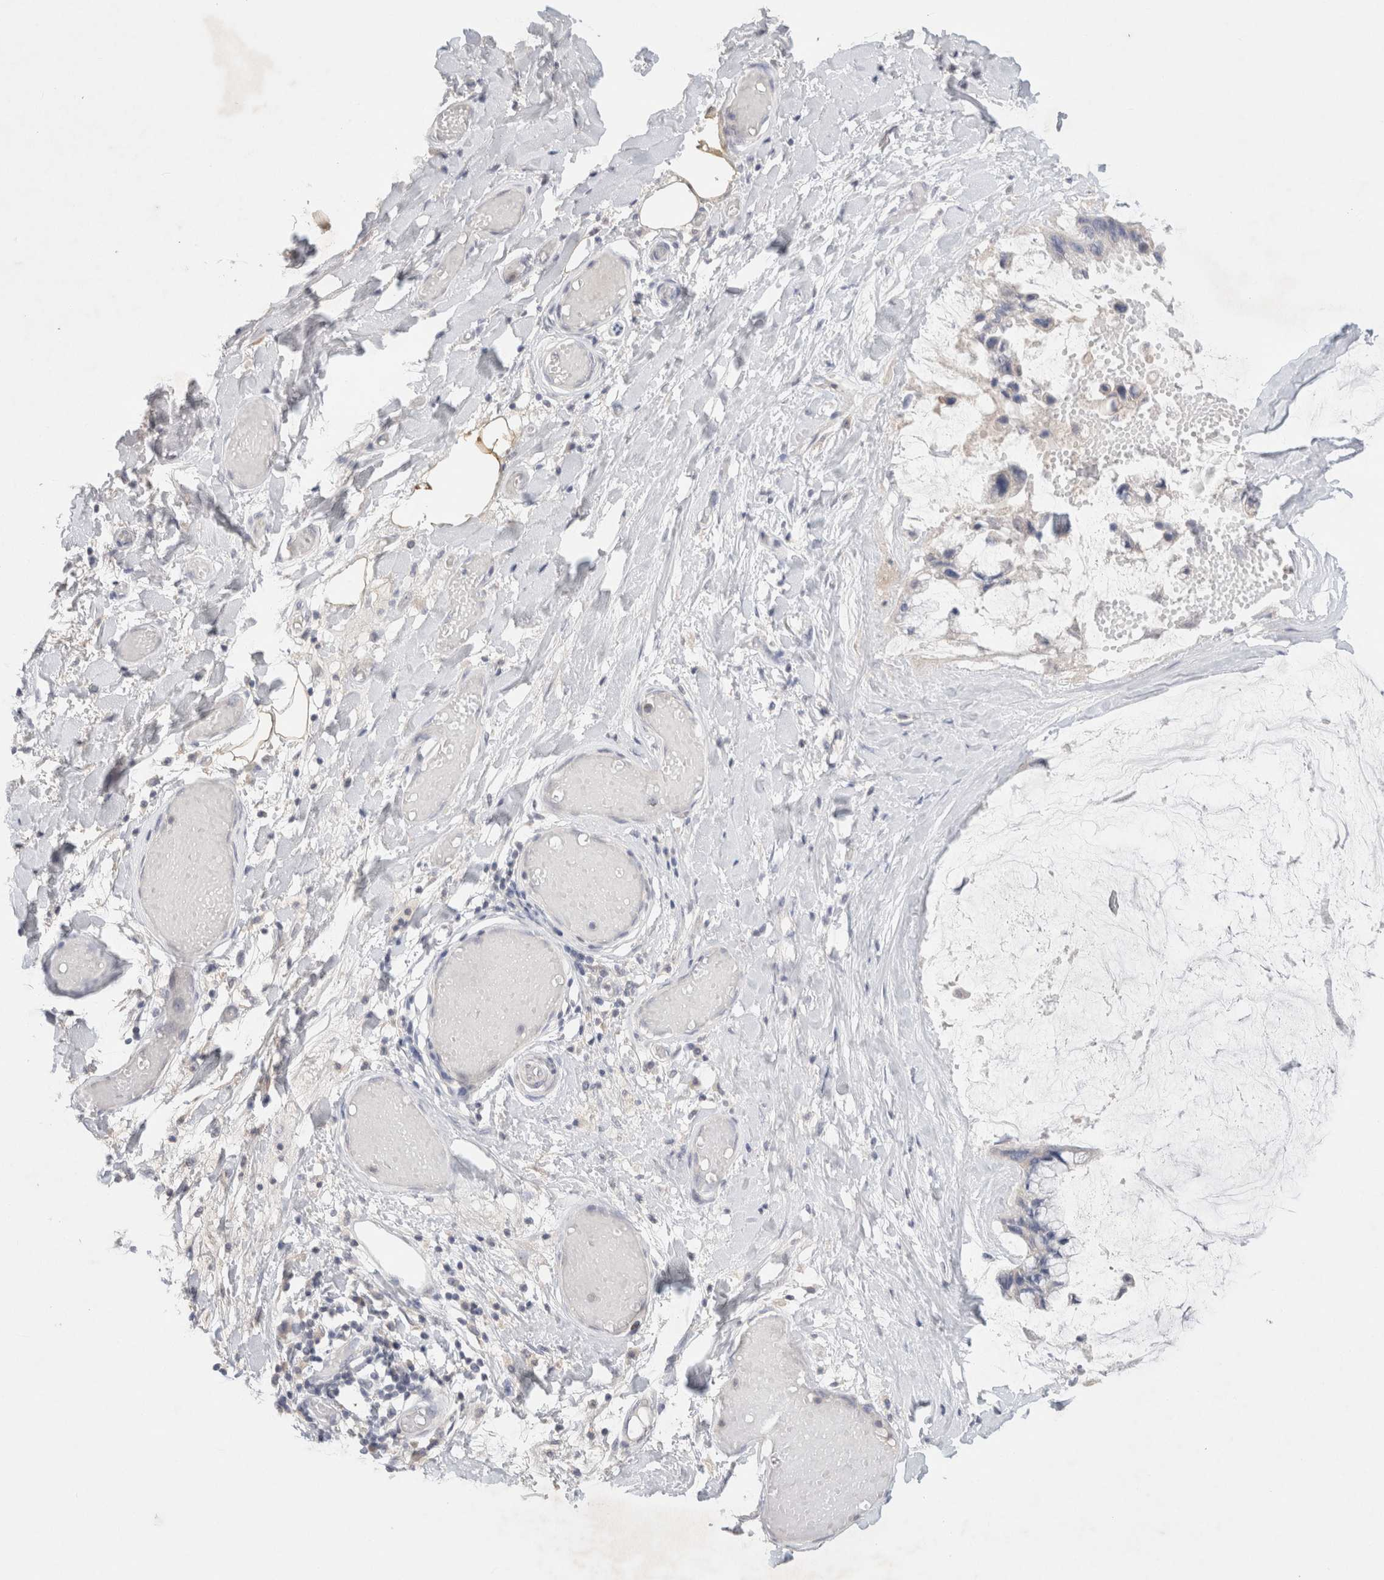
{"staining": {"intensity": "negative", "quantity": "none", "location": "none"}, "tissue": "ovarian cancer", "cell_type": "Tumor cells", "image_type": "cancer", "snomed": [{"axis": "morphology", "description": "Cystadenocarcinoma, mucinous, NOS"}, {"axis": "topography", "description": "Ovary"}], "caption": "Protein analysis of ovarian cancer (mucinous cystadenocarcinoma) displays no significant positivity in tumor cells.", "gene": "MPP2", "patient": {"sex": "female", "age": 39}}